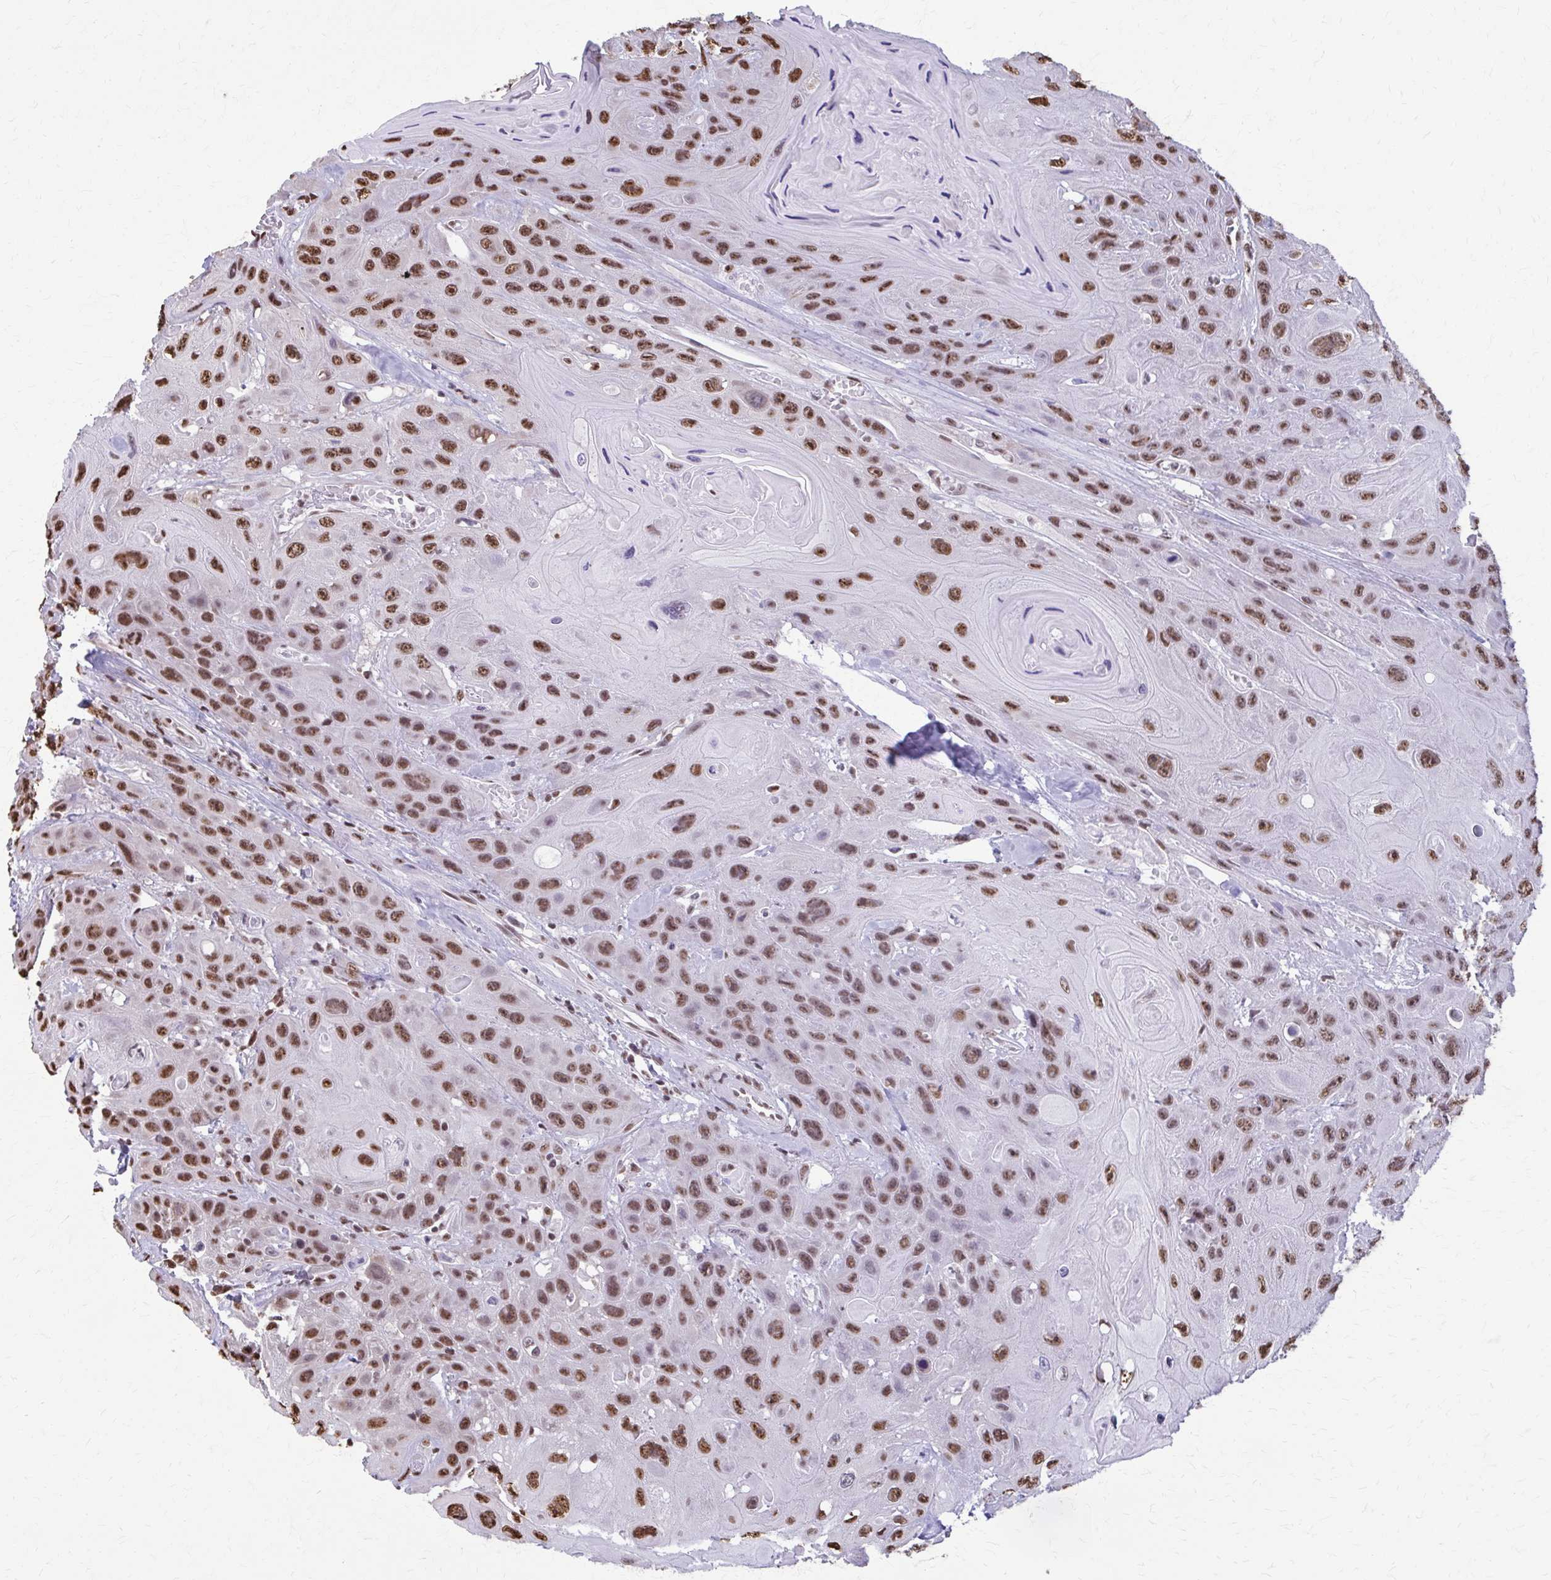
{"staining": {"intensity": "moderate", "quantity": ">75%", "location": "nuclear"}, "tissue": "head and neck cancer", "cell_type": "Tumor cells", "image_type": "cancer", "snomed": [{"axis": "morphology", "description": "Squamous cell carcinoma, NOS"}, {"axis": "topography", "description": "Head-Neck"}], "caption": "IHC staining of head and neck squamous cell carcinoma, which reveals medium levels of moderate nuclear staining in about >75% of tumor cells indicating moderate nuclear protein staining. The staining was performed using DAB (3,3'-diaminobenzidine) (brown) for protein detection and nuclei were counterstained in hematoxylin (blue).", "gene": "SNRPA", "patient": {"sex": "female", "age": 59}}